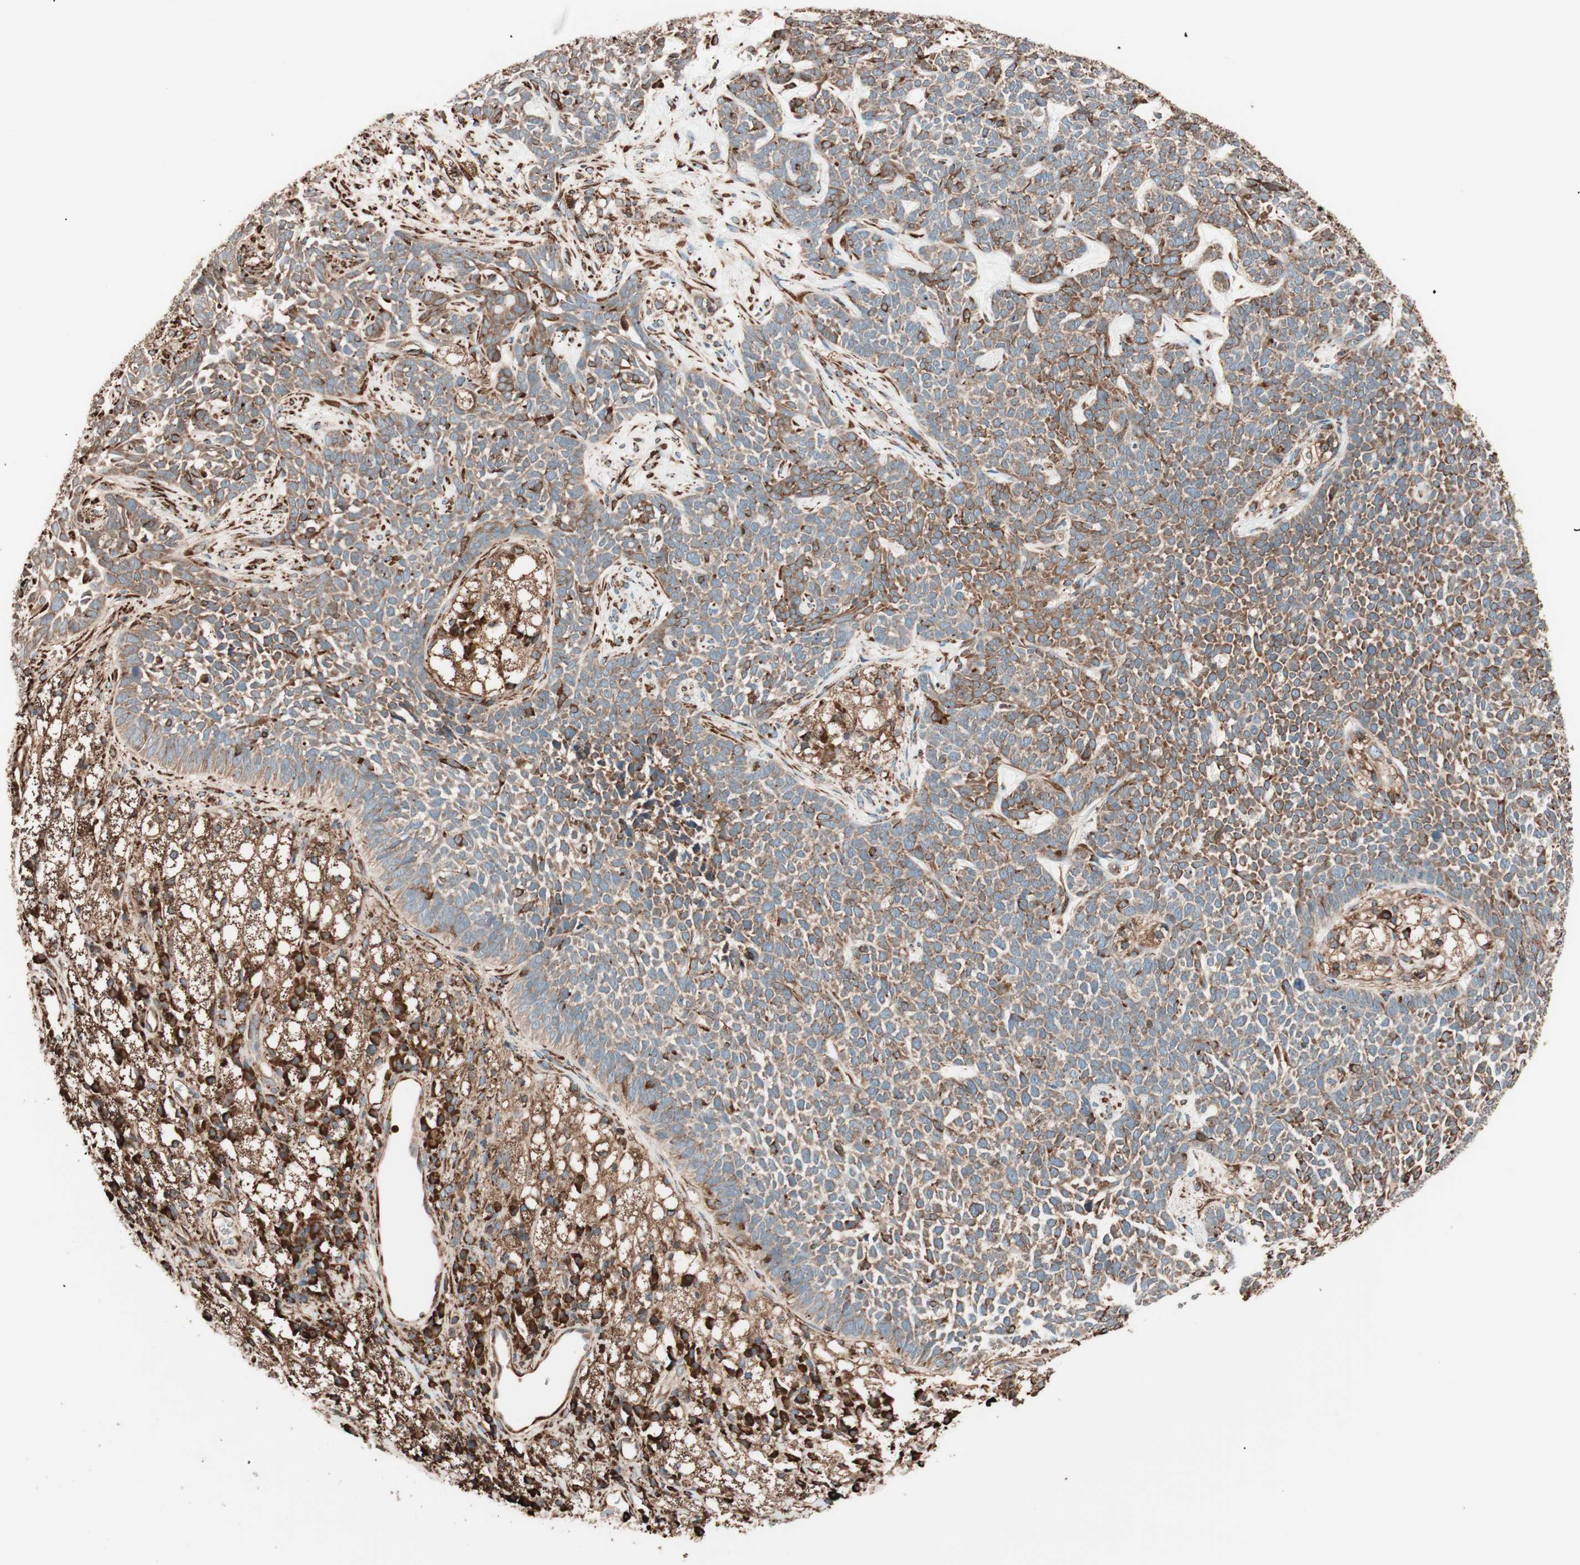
{"staining": {"intensity": "moderate", "quantity": ">75%", "location": "cytoplasmic/membranous"}, "tissue": "skin cancer", "cell_type": "Tumor cells", "image_type": "cancer", "snomed": [{"axis": "morphology", "description": "Basal cell carcinoma"}, {"axis": "topography", "description": "Skin"}], "caption": "Tumor cells show moderate cytoplasmic/membranous positivity in about >75% of cells in skin basal cell carcinoma.", "gene": "VEGFA", "patient": {"sex": "female", "age": 84}}